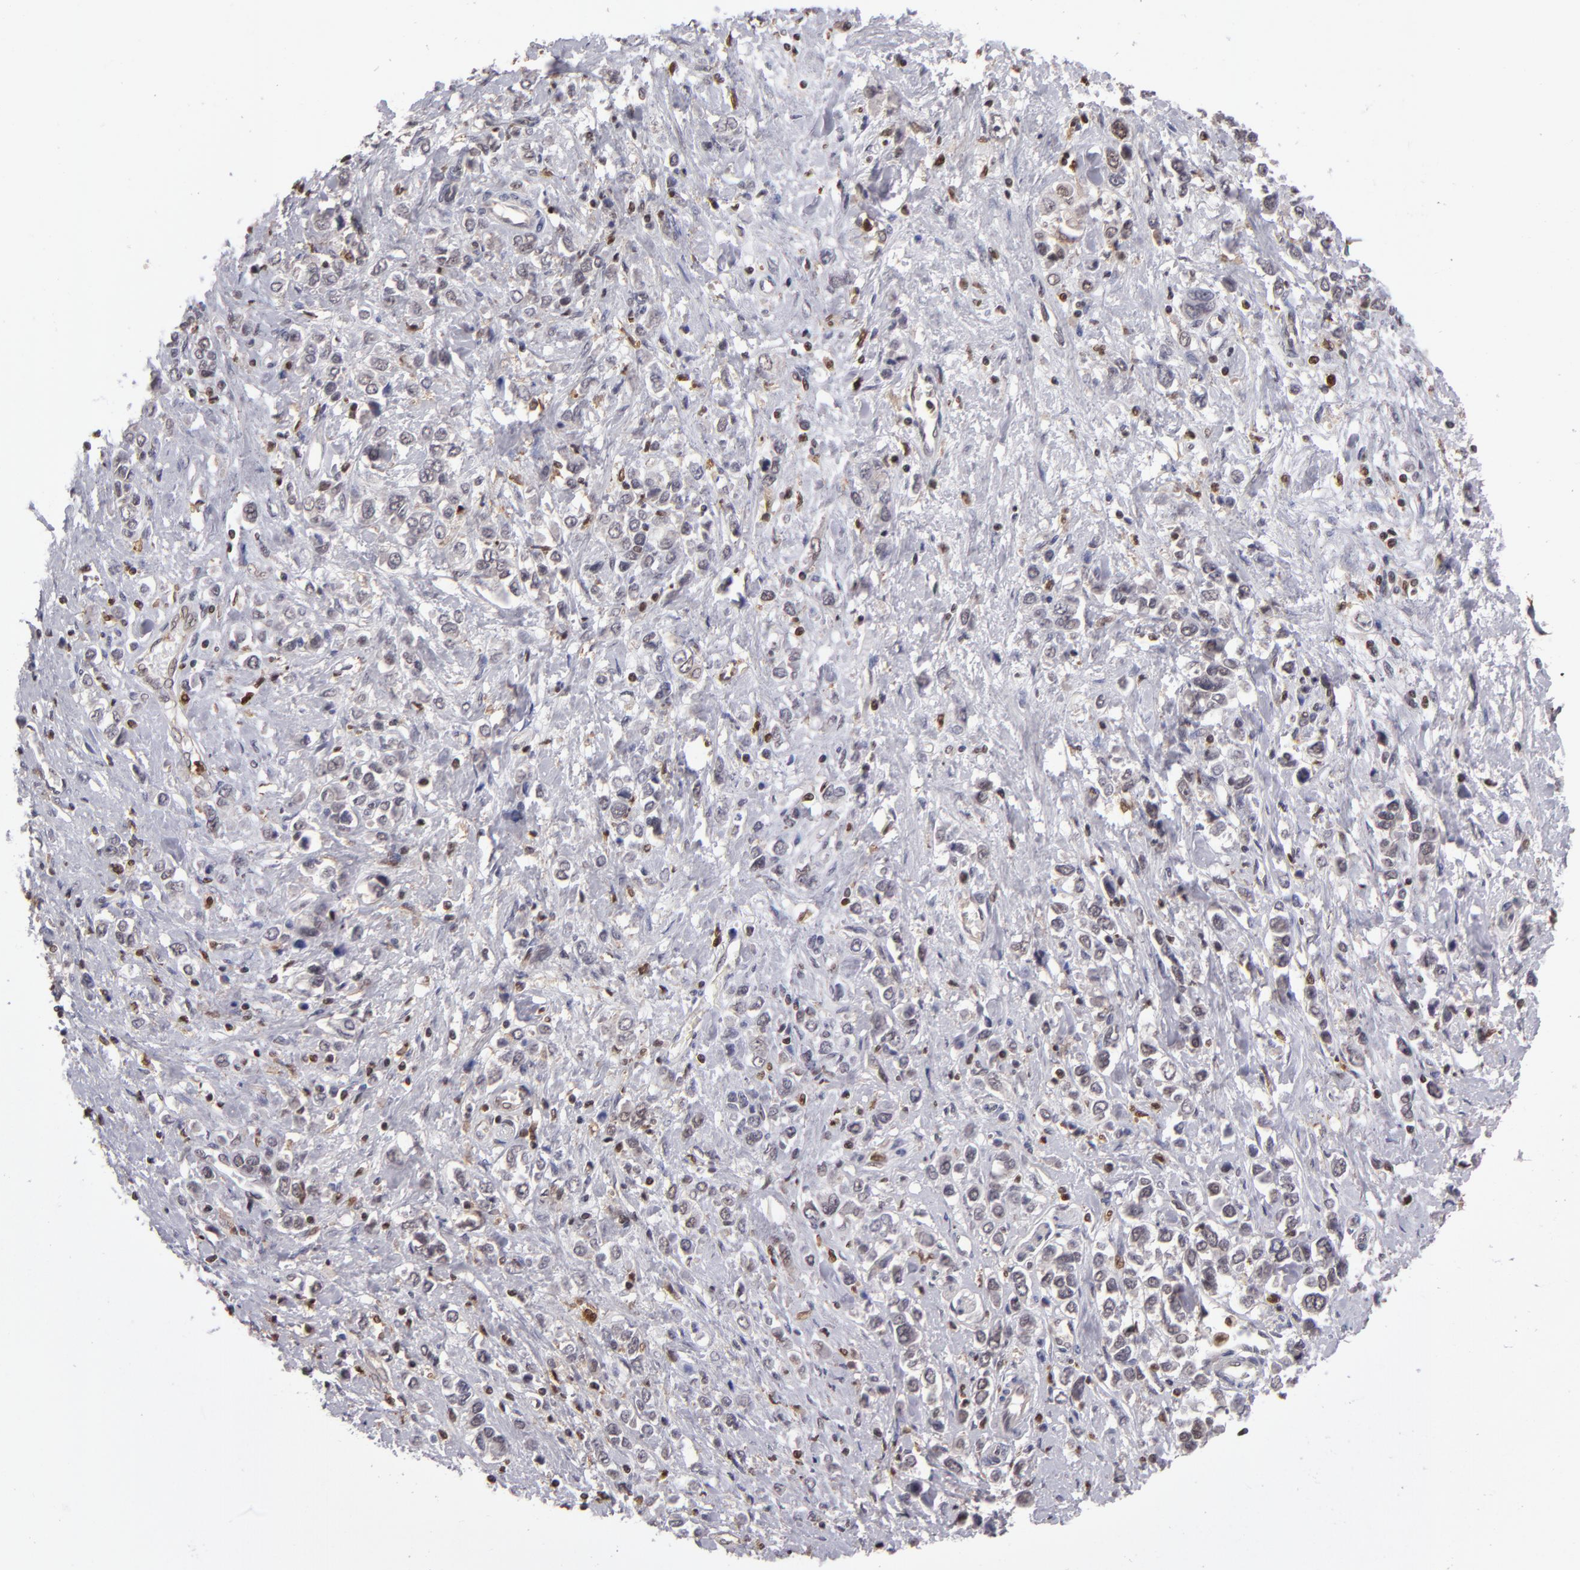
{"staining": {"intensity": "weak", "quantity": "<25%", "location": "nuclear"}, "tissue": "stomach cancer", "cell_type": "Tumor cells", "image_type": "cancer", "snomed": [{"axis": "morphology", "description": "Adenocarcinoma, NOS"}, {"axis": "topography", "description": "Stomach, upper"}], "caption": "This micrograph is of stomach adenocarcinoma stained with immunohistochemistry to label a protein in brown with the nuclei are counter-stained blue. There is no expression in tumor cells.", "gene": "GRB2", "patient": {"sex": "male", "age": 76}}